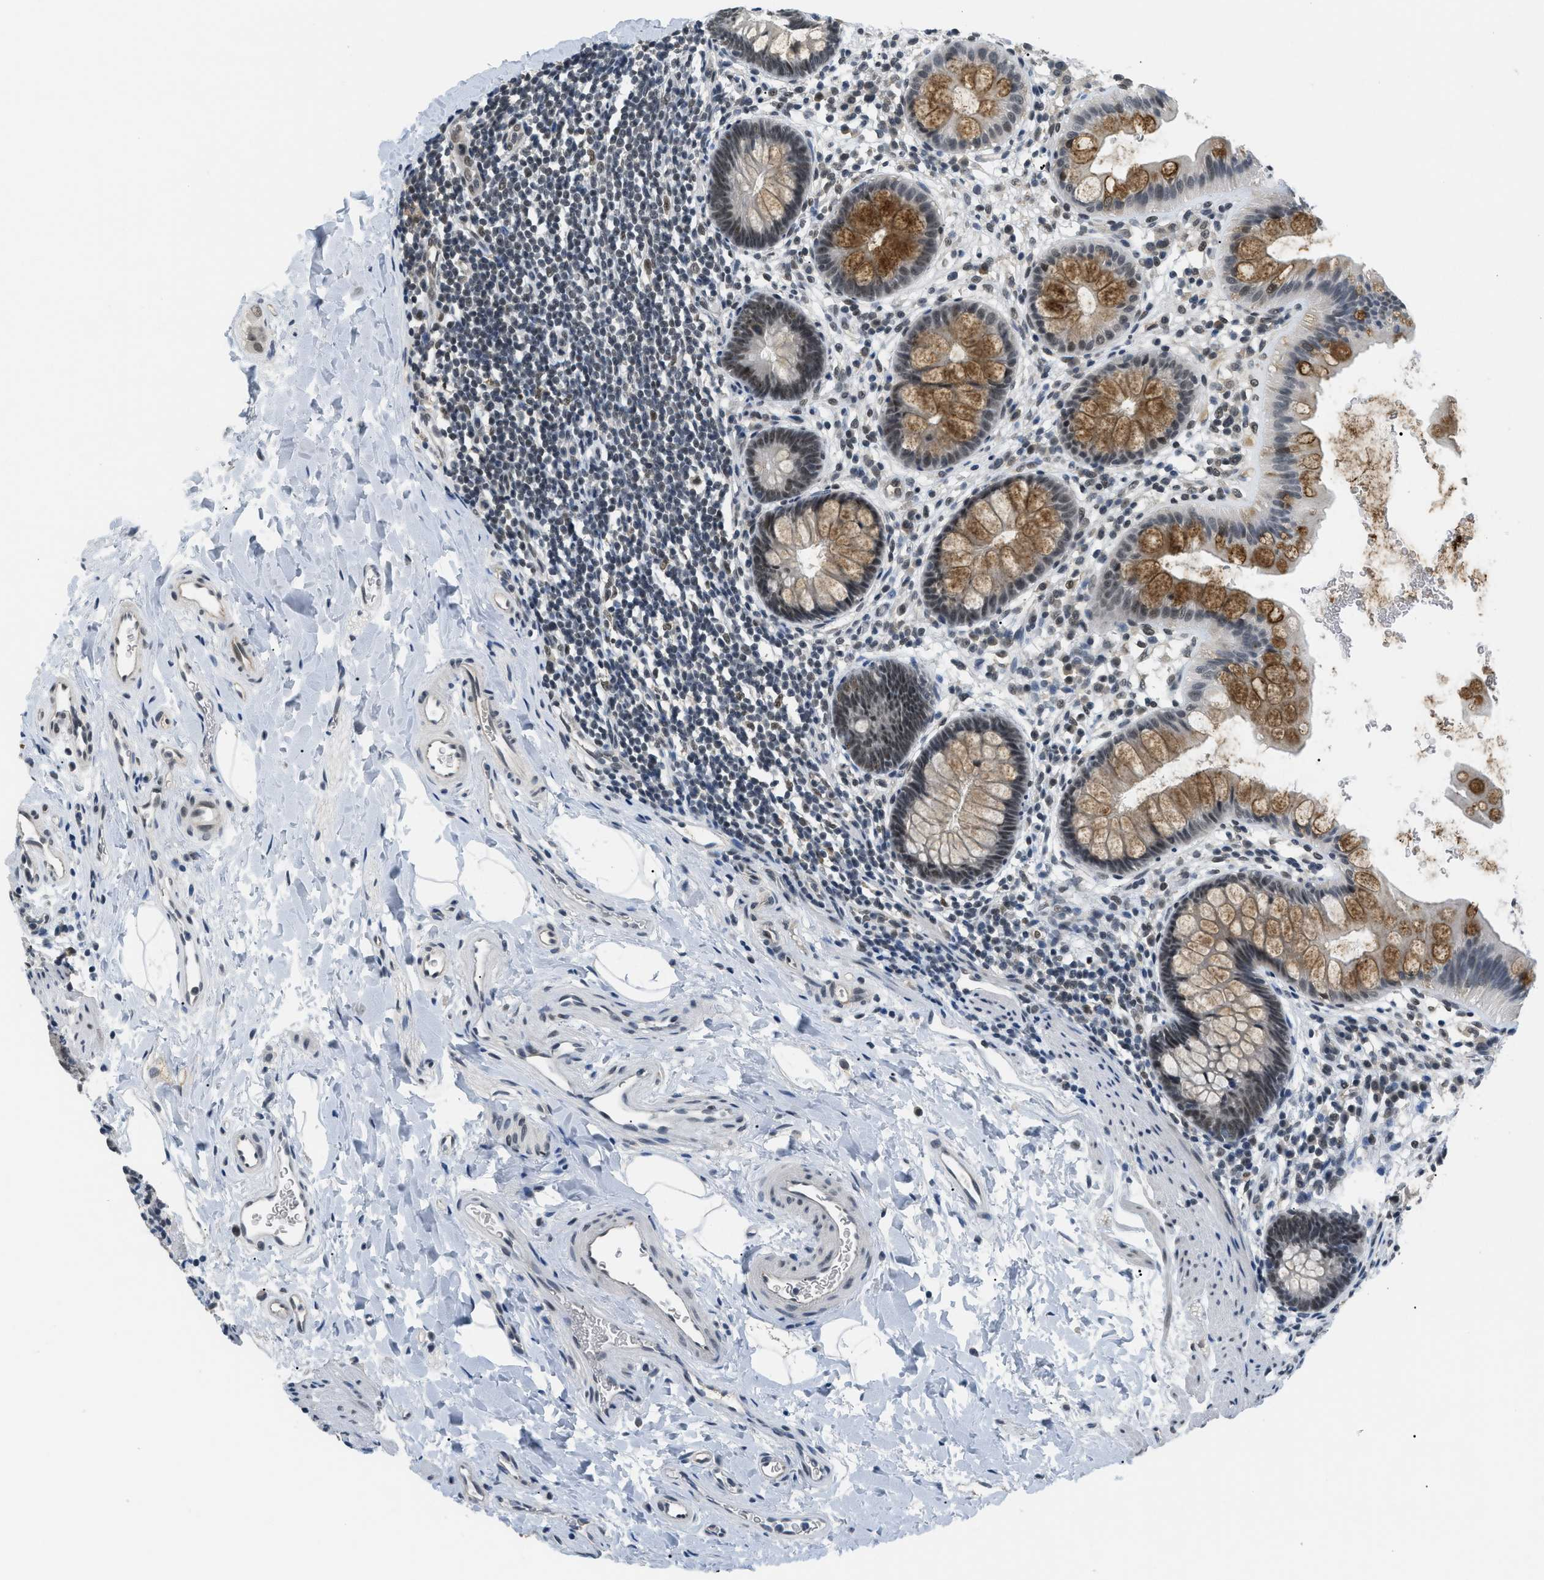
{"staining": {"intensity": "moderate", "quantity": ">75%", "location": "cytoplasmic/membranous,nuclear"}, "tissue": "rectum", "cell_type": "Glandular cells", "image_type": "normal", "snomed": [{"axis": "morphology", "description": "Normal tissue, NOS"}, {"axis": "topography", "description": "Rectum"}], "caption": "Moderate cytoplasmic/membranous,nuclear protein expression is seen in about >75% of glandular cells in rectum. The protein is shown in brown color, while the nuclei are stained blue.", "gene": "MZF1", "patient": {"sex": "female", "age": 24}}